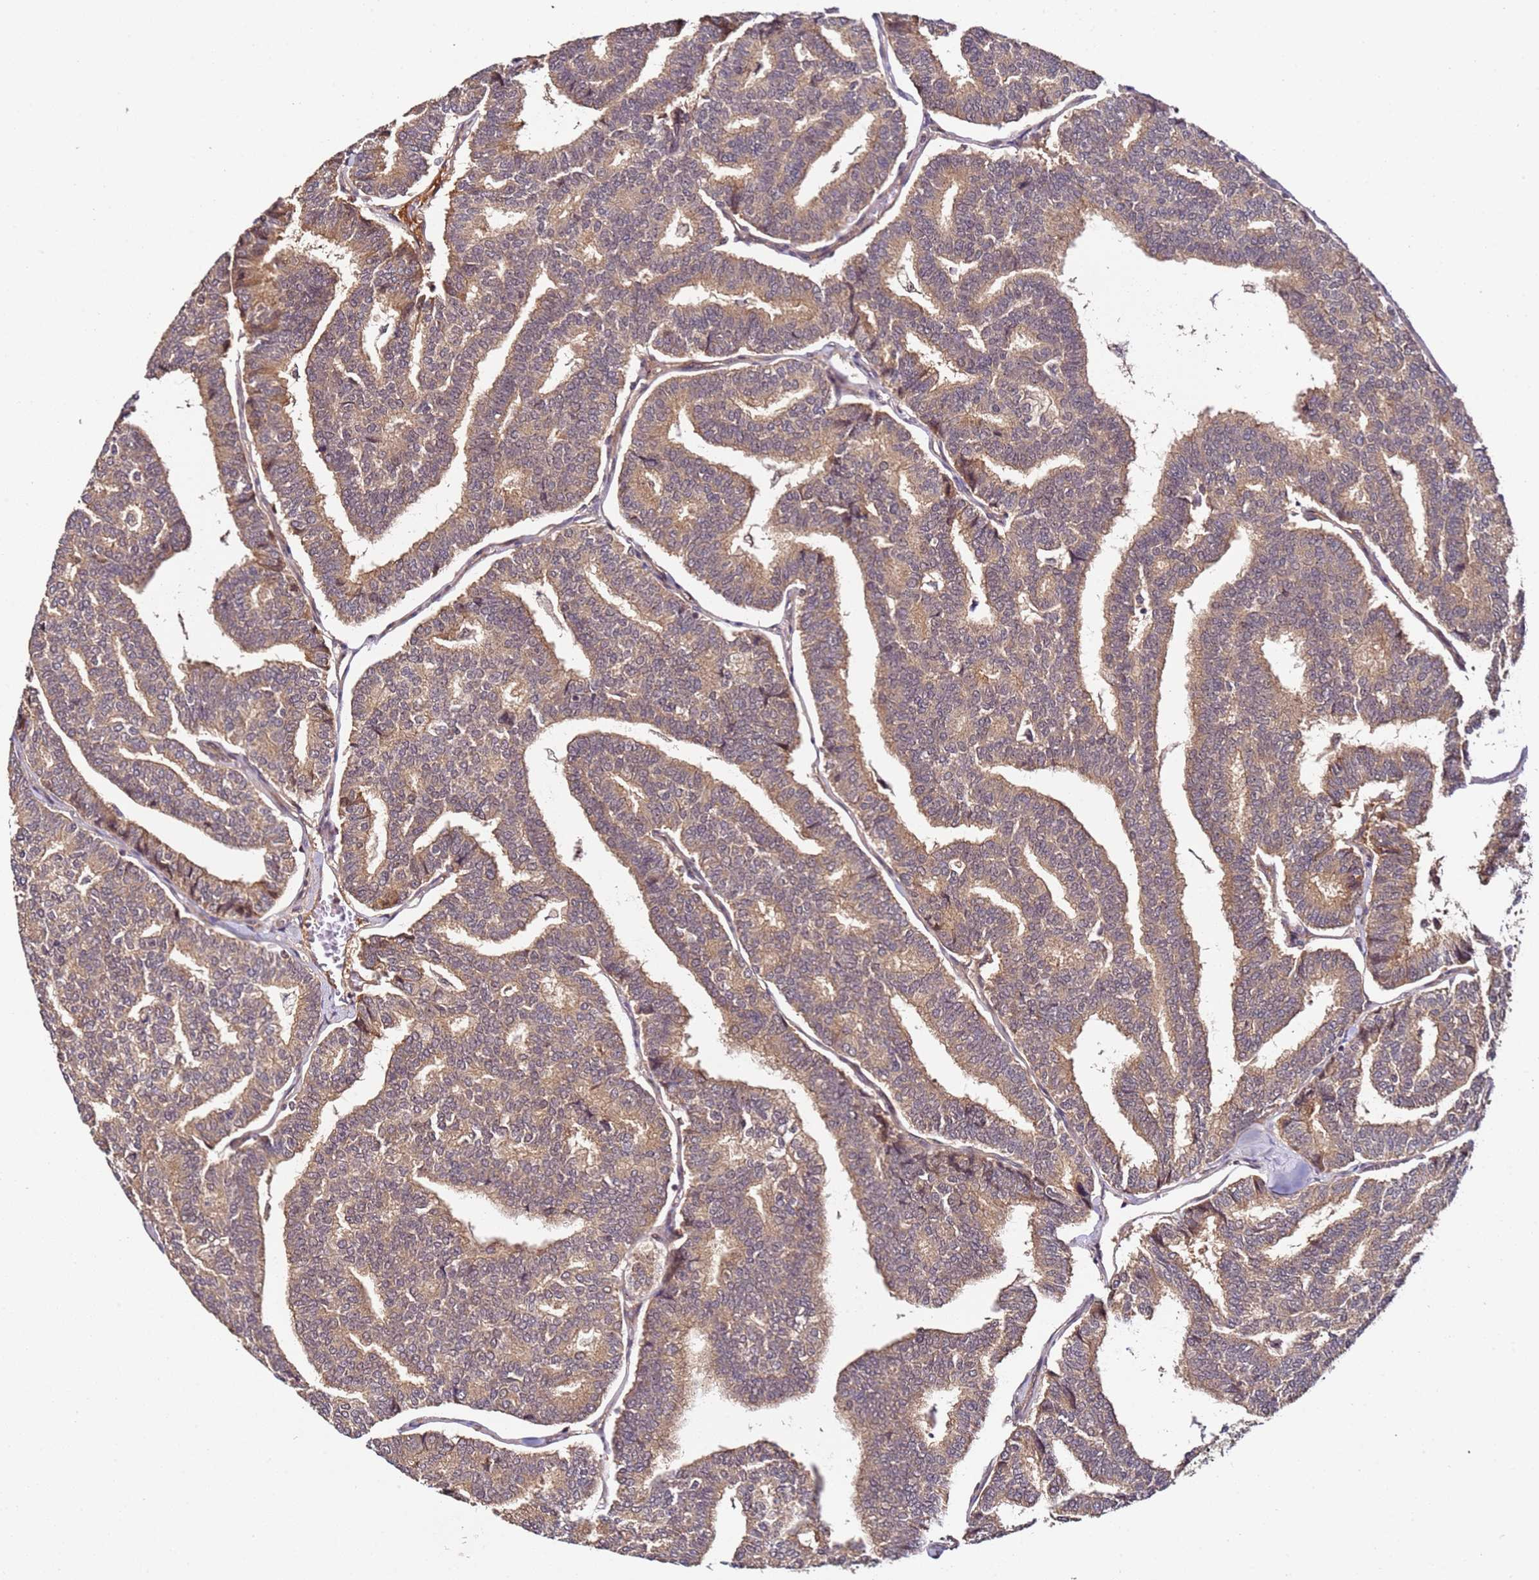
{"staining": {"intensity": "moderate", "quantity": ">75%", "location": "cytoplasmic/membranous"}, "tissue": "thyroid cancer", "cell_type": "Tumor cells", "image_type": "cancer", "snomed": [{"axis": "morphology", "description": "Papillary adenocarcinoma, NOS"}, {"axis": "topography", "description": "Thyroid gland"}], "caption": "Protein expression analysis of human thyroid cancer (papillary adenocarcinoma) reveals moderate cytoplasmic/membranous staining in about >75% of tumor cells.", "gene": "DDX27", "patient": {"sex": "female", "age": 35}}